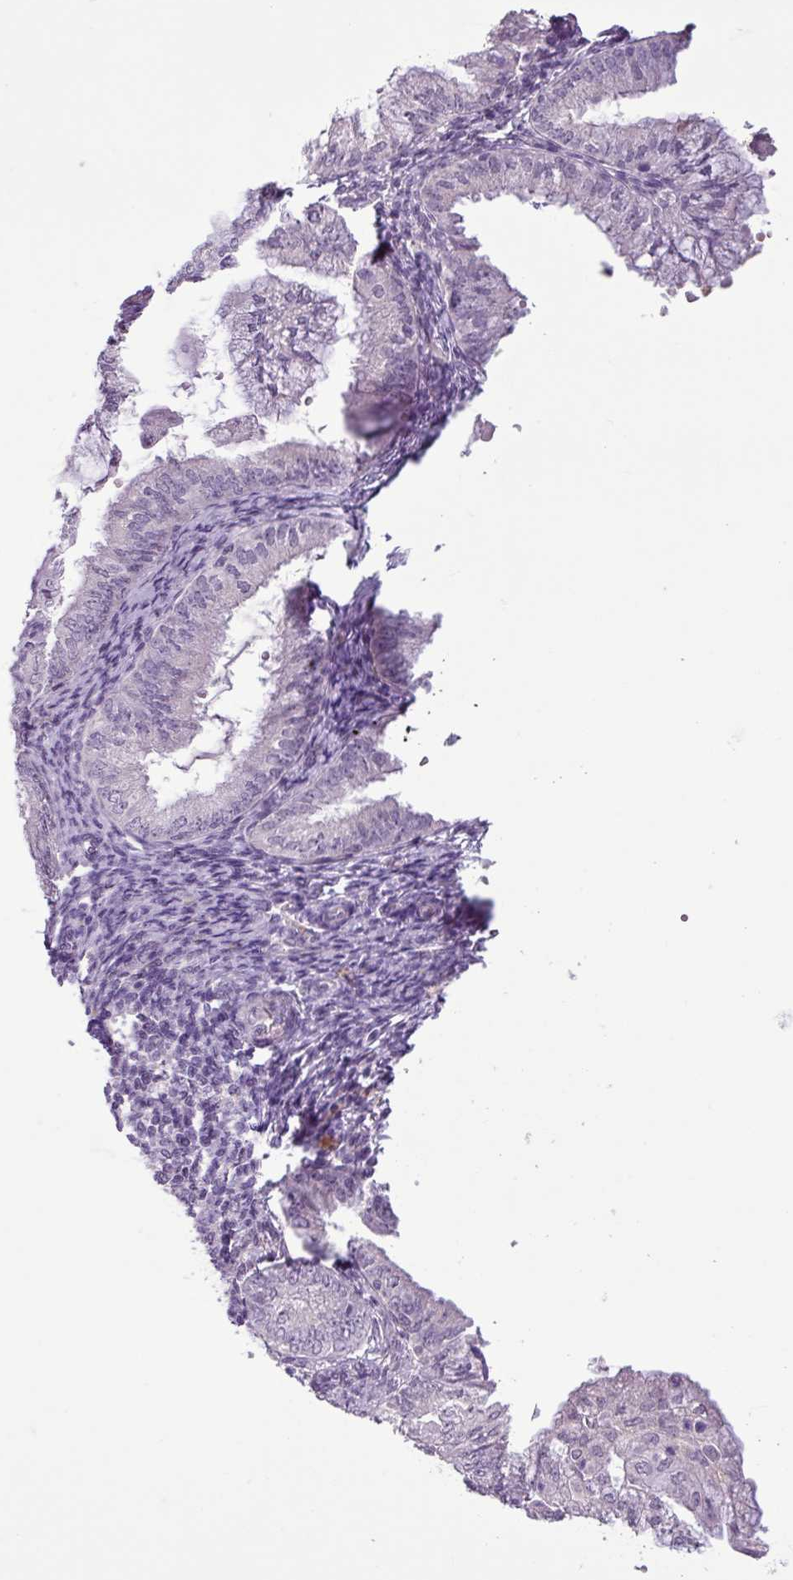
{"staining": {"intensity": "negative", "quantity": "none", "location": "none"}, "tissue": "endometrial cancer", "cell_type": "Tumor cells", "image_type": "cancer", "snomed": [{"axis": "morphology", "description": "Adenocarcinoma, NOS"}, {"axis": "topography", "description": "Endometrium"}], "caption": "DAB immunohistochemical staining of human endometrial cancer (adenocarcinoma) reveals no significant staining in tumor cells.", "gene": "C9orf24", "patient": {"sex": "female", "age": 55}}